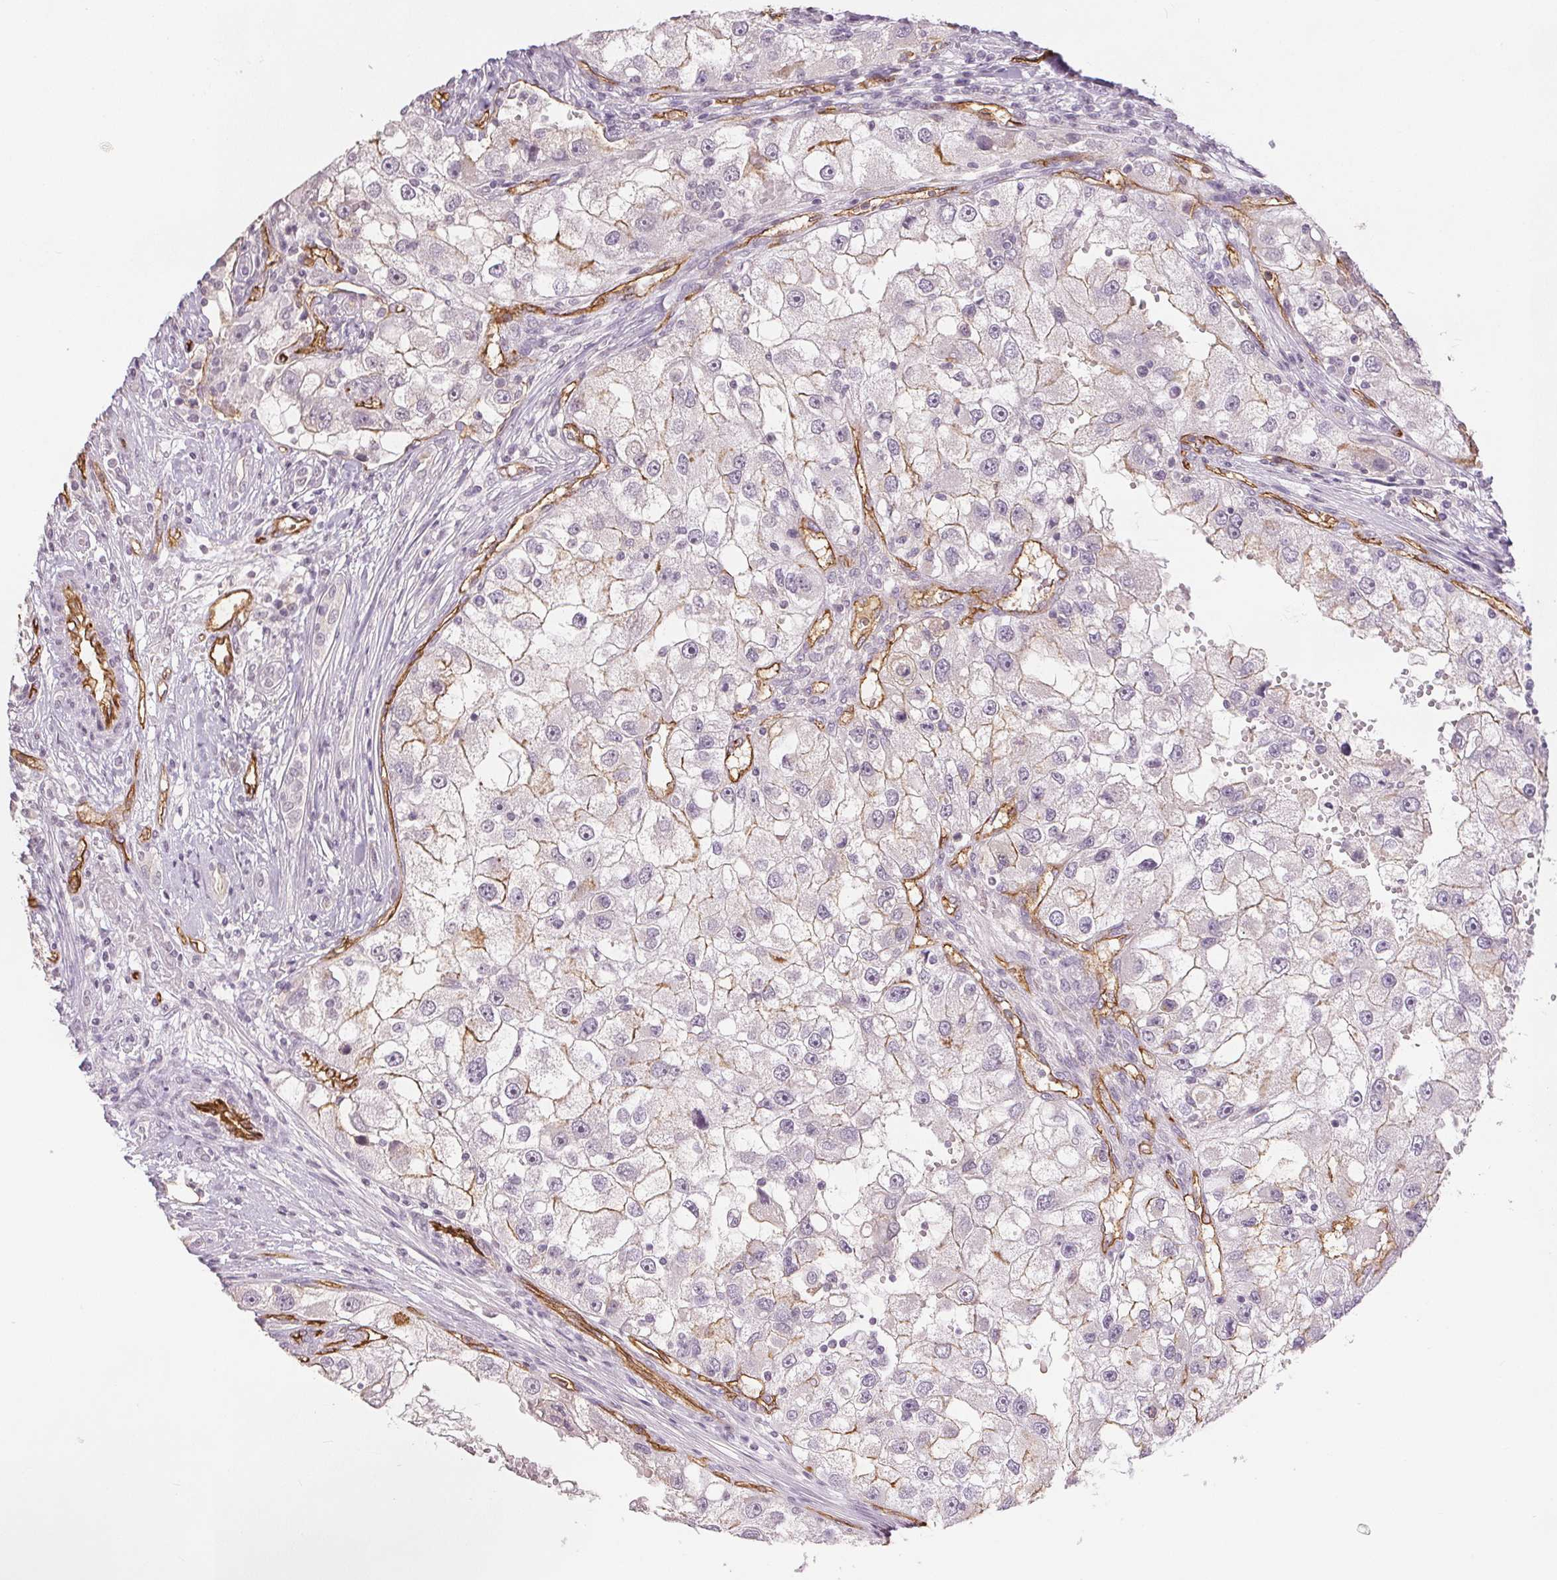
{"staining": {"intensity": "moderate", "quantity": "<25%", "location": "cytoplasmic/membranous"}, "tissue": "renal cancer", "cell_type": "Tumor cells", "image_type": "cancer", "snomed": [{"axis": "morphology", "description": "Adenocarcinoma, NOS"}, {"axis": "topography", "description": "Kidney"}], "caption": "Immunohistochemistry (IHC) staining of renal adenocarcinoma, which exhibits low levels of moderate cytoplasmic/membranous expression in approximately <25% of tumor cells indicating moderate cytoplasmic/membranous protein expression. The staining was performed using DAB (brown) for protein detection and nuclei were counterstained in hematoxylin (blue).", "gene": "PODXL", "patient": {"sex": "male", "age": 63}}